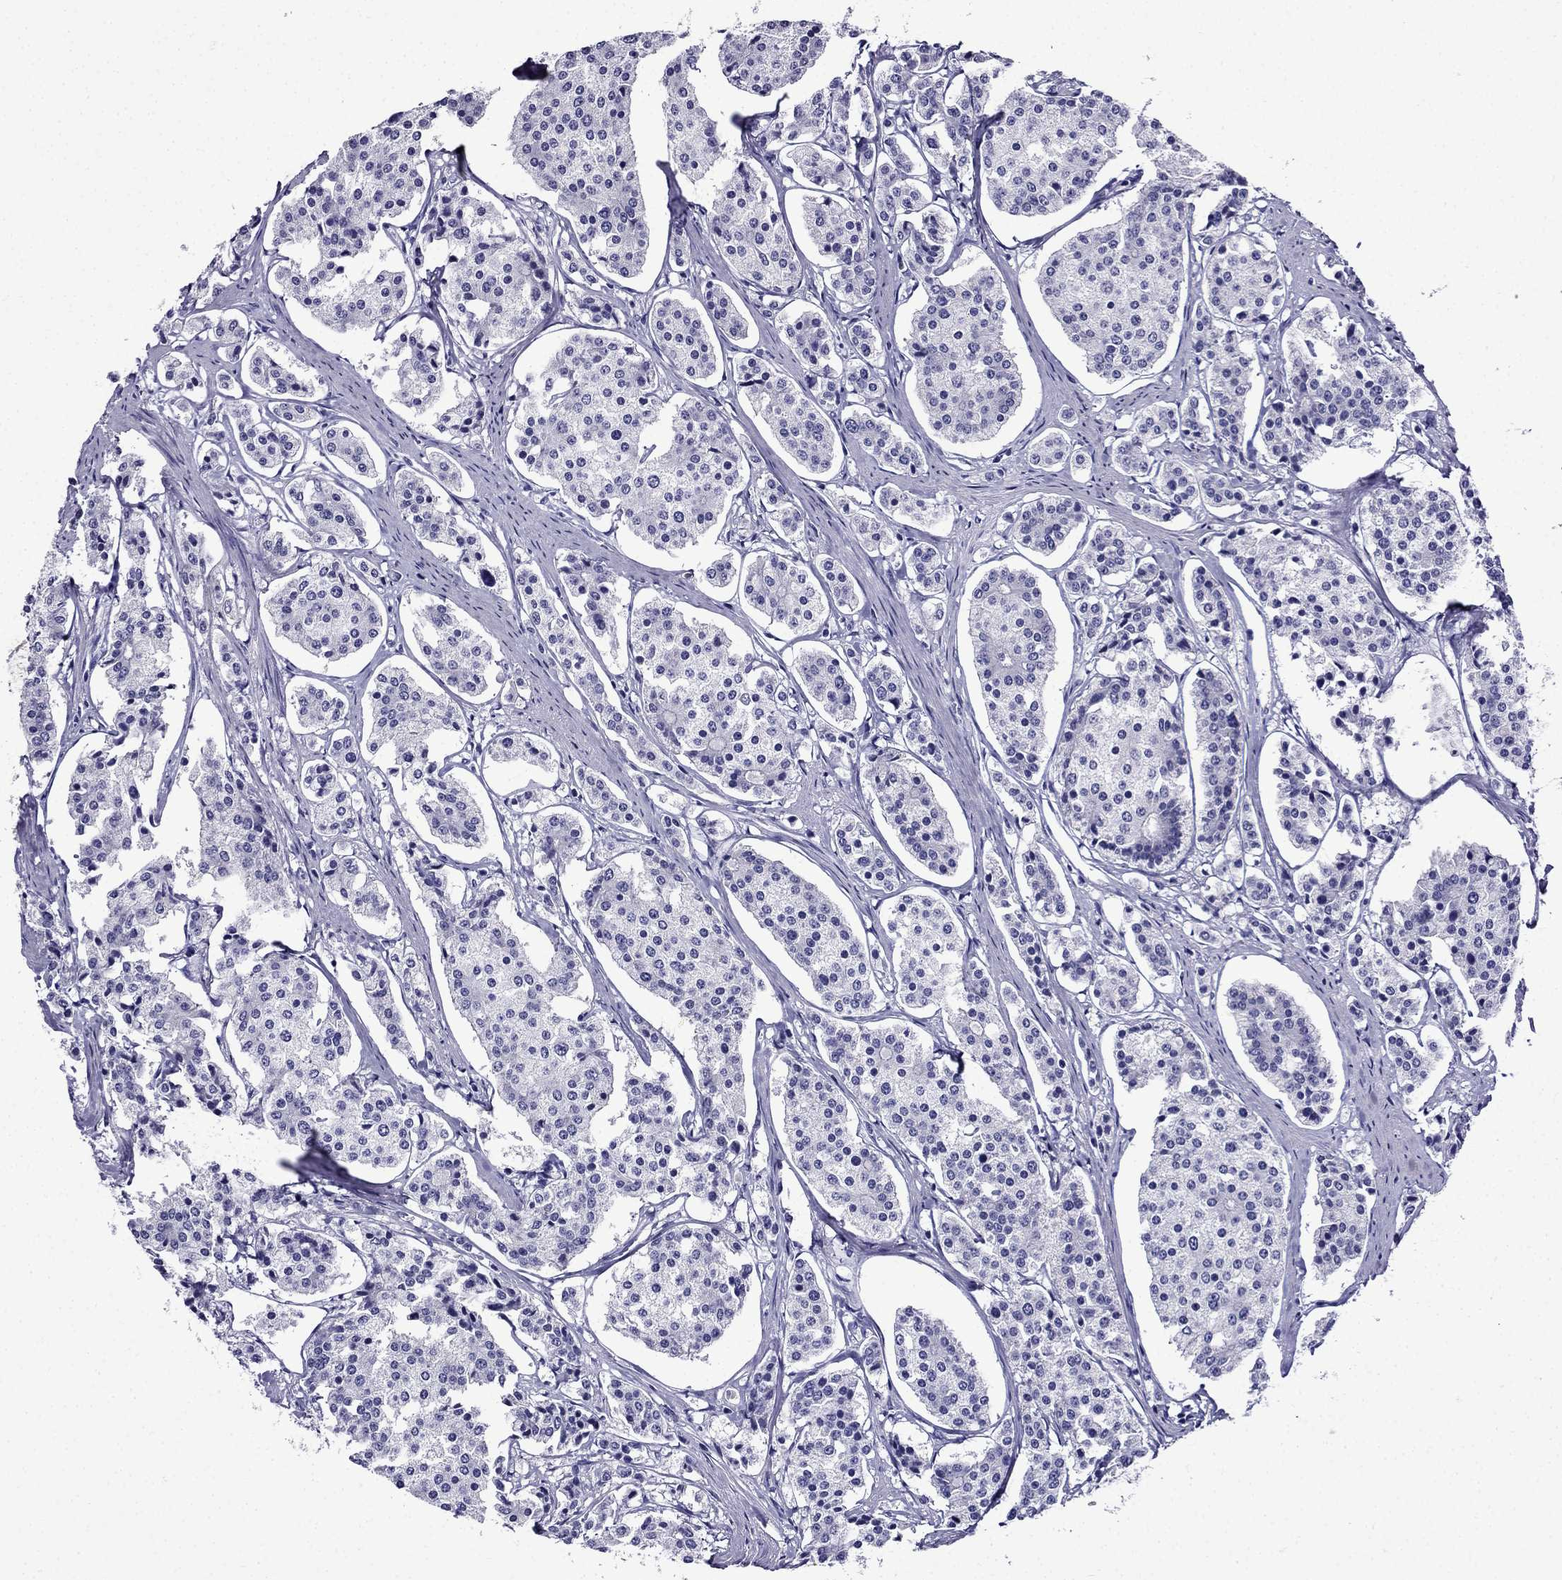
{"staining": {"intensity": "negative", "quantity": "none", "location": "none"}, "tissue": "carcinoid", "cell_type": "Tumor cells", "image_type": "cancer", "snomed": [{"axis": "morphology", "description": "Carcinoid, malignant, NOS"}, {"axis": "topography", "description": "Small intestine"}], "caption": "Photomicrograph shows no protein staining in tumor cells of carcinoid (malignant) tissue.", "gene": "ERC2", "patient": {"sex": "female", "age": 65}}